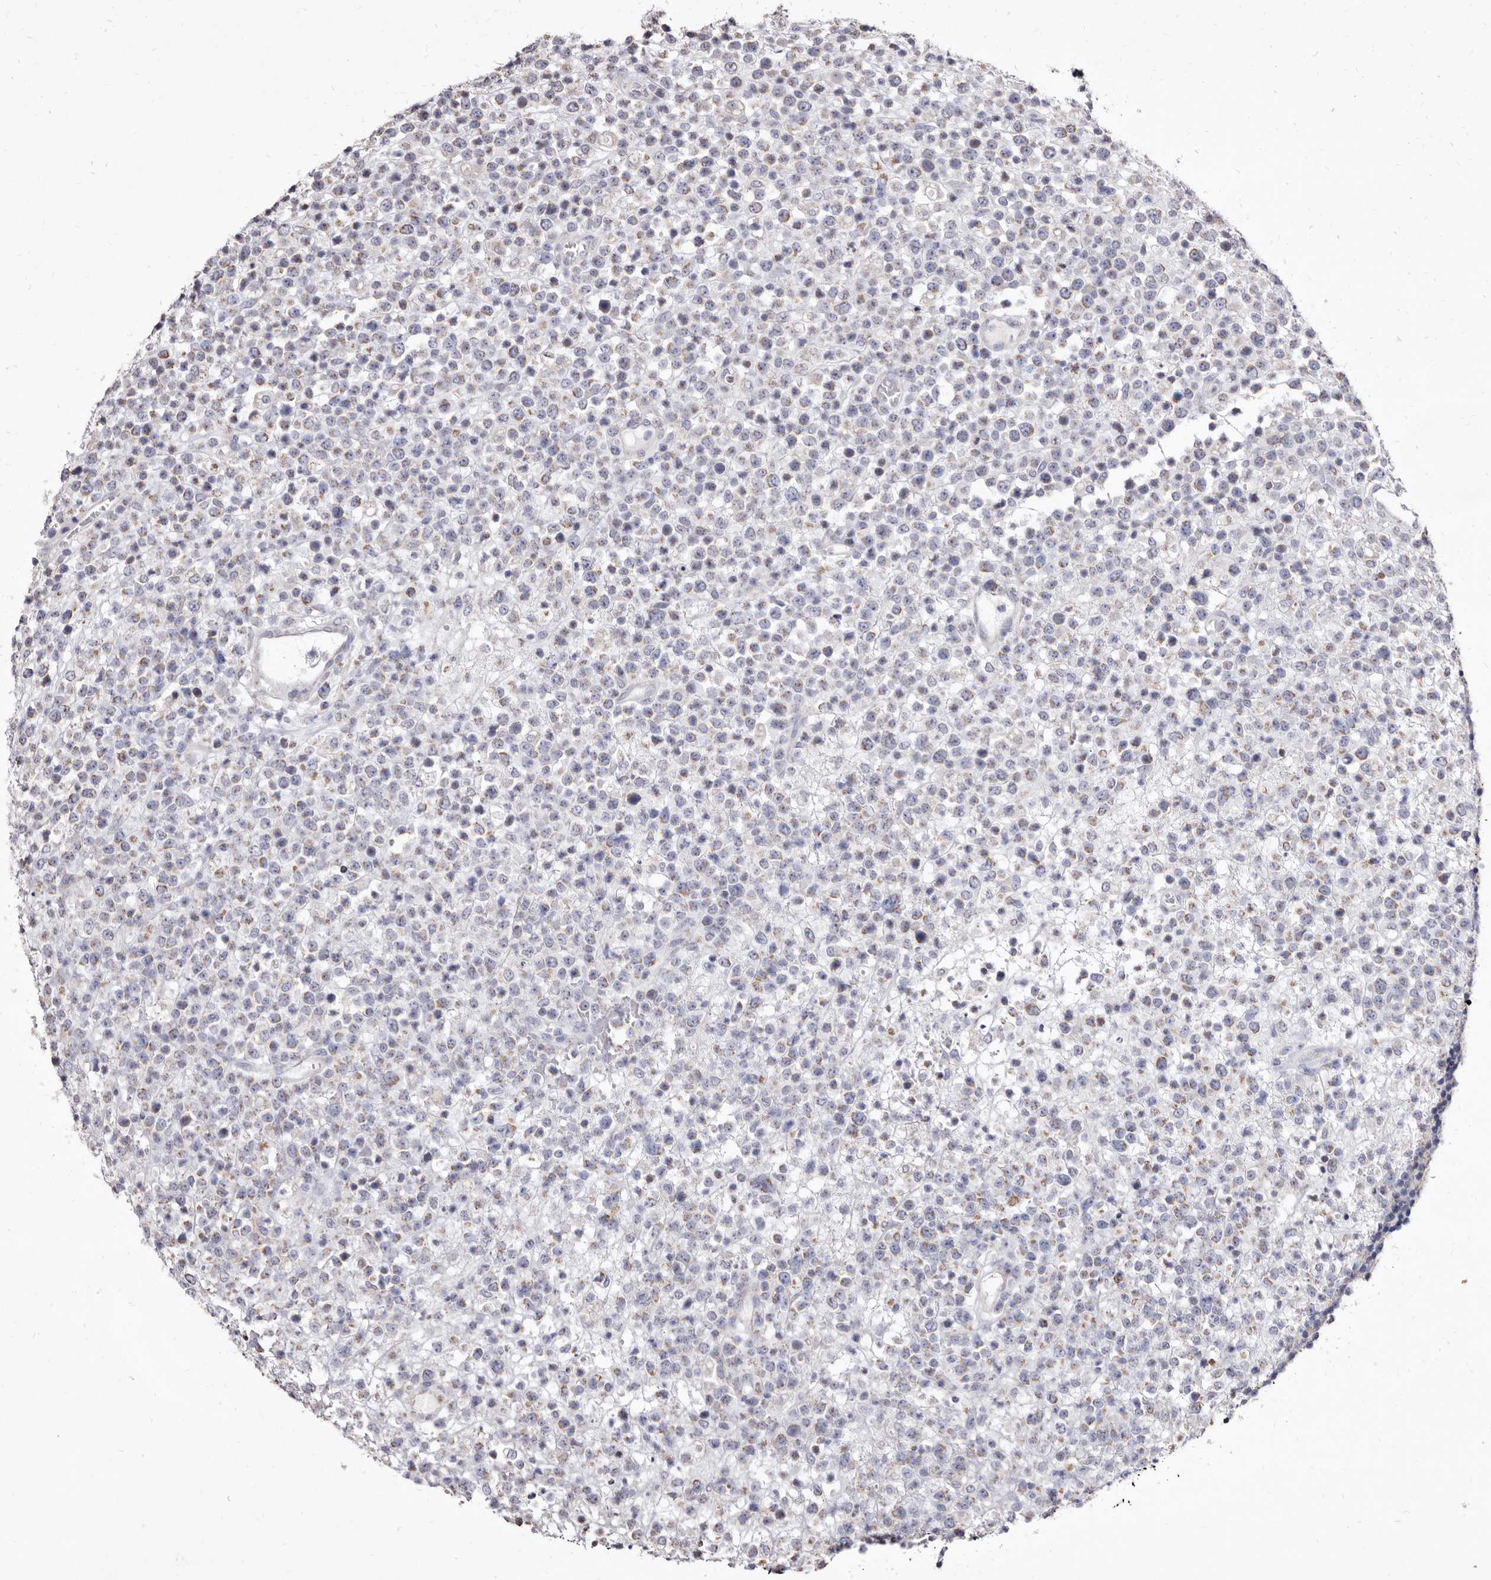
{"staining": {"intensity": "negative", "quantity": "none", "location": "none"}, "tissue": "lymphoma", "cell_type": "Tumor cells", "image_type": "cancer", "snomed": [{"axis": "morphology", "description": "Malignant lymphoma, non-Hodgkin's type, High grade"}, {"axis": "topography", "description": "Colon"}], "caption": "Tumor cells are negative for protein expression in human lymphoma. (Brightfield microscopy of DAB immunohistochemistry (IHC) at high magnification).", "gene": "CYP2E1", "patient": {"sex": "female", "age": 53}}